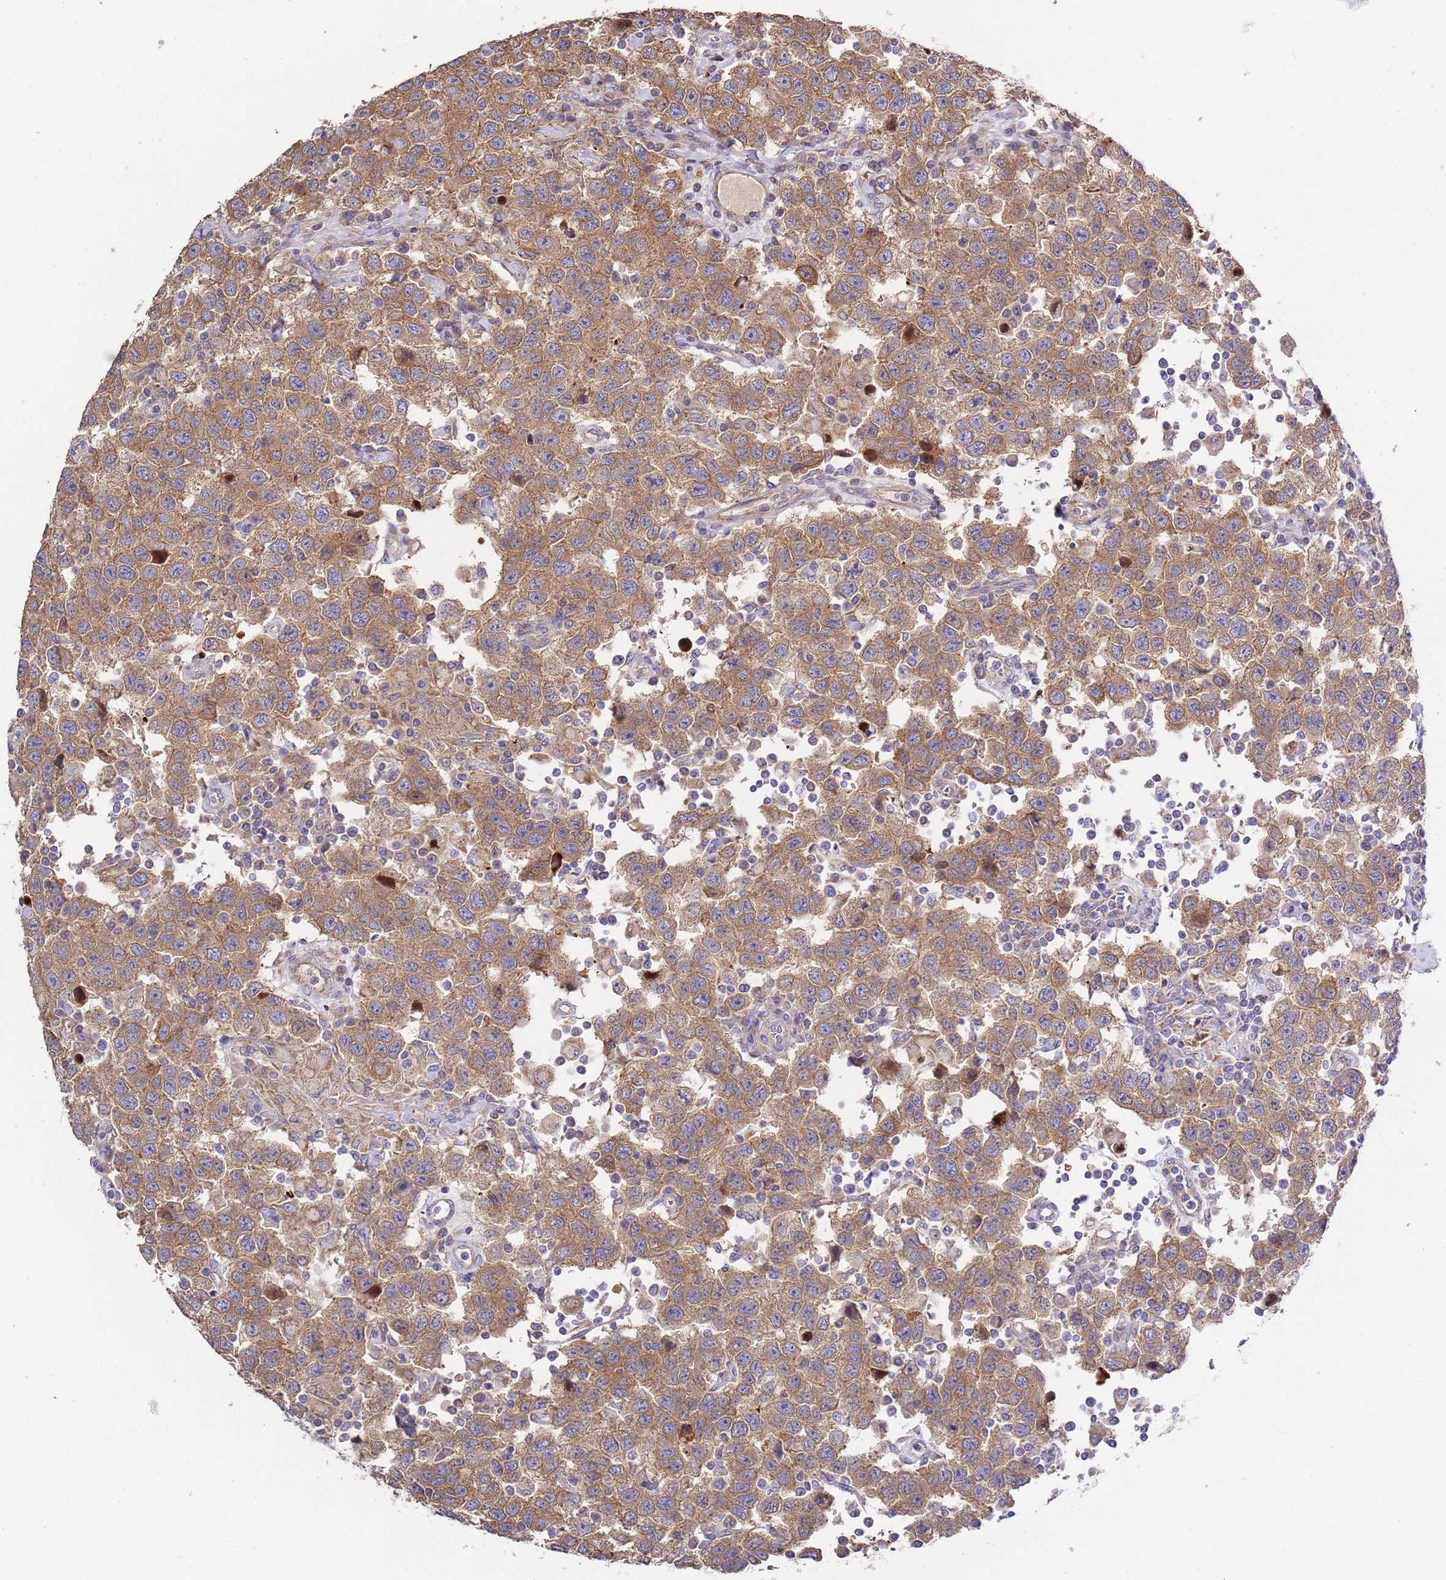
{"staining": {"intensity": "moderate", "quantity": ">75%", "location": "cytoplasmic/membranous"}, "tissue": "testis cancer", "cell_type": "Tumor cells", "image_type": "cancer", "snomed": [{"axis": "morphology", "description": "Seminoma, NOS"}, {"axis": "topography", "description": "Testis"}], "caption": "Brown immunohistochemical staining in seminoma (testis) displays moderate cytoplasmic/membranous positivity in about >75% of tumor cells. Using DAB (3,3'-diaminobenzidine) (brown) and hematoxylin (blue) stains, captured at high magnification using brightfield microscopy.", "gene": "ABCC10", "patient": {"sex": "male", "age": 41}}